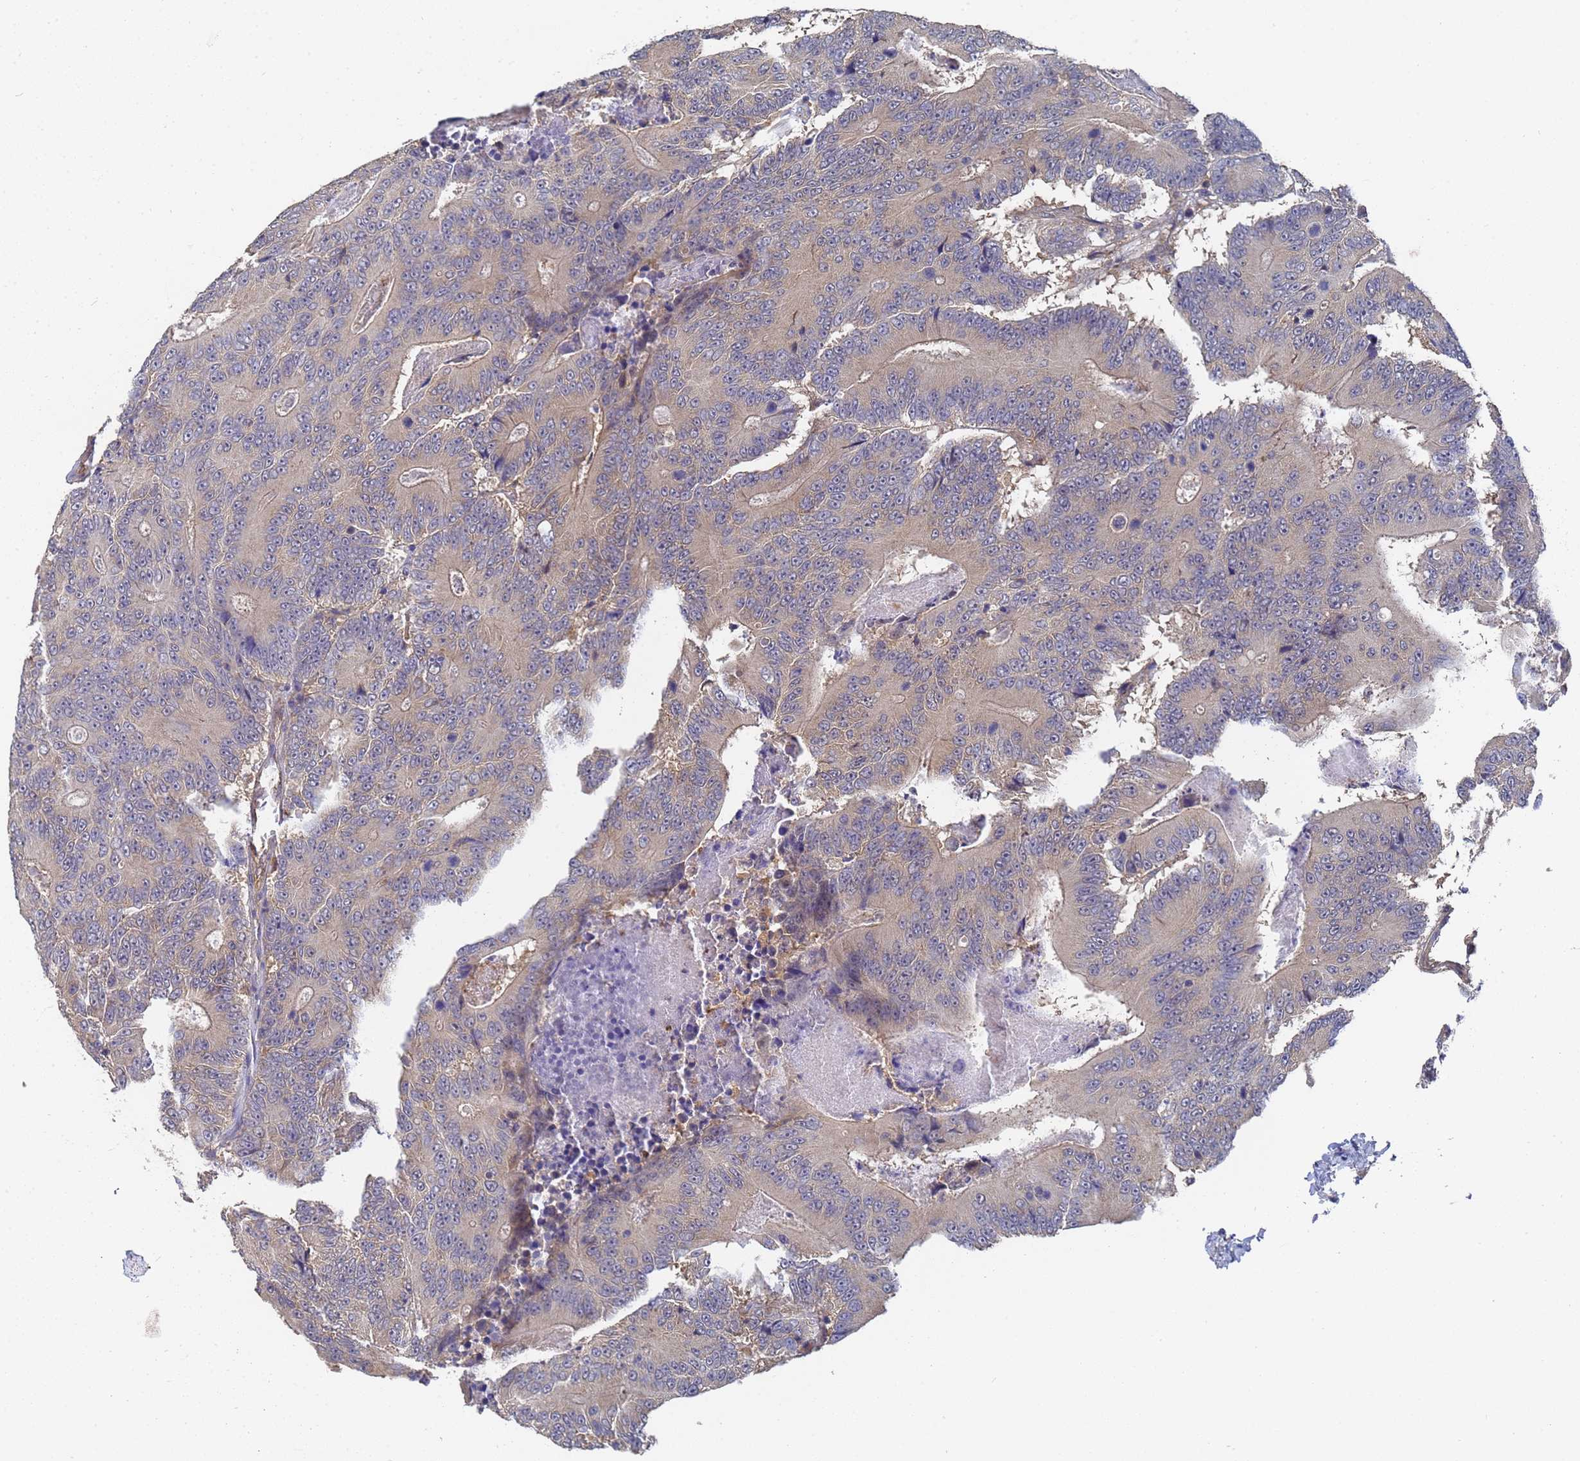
{"staining": {"intensity": "negative", "quantity": "none", "location": "none"}, "tissue": "colorectal cancer", "cell_type": "Tumor cells", "image_type": "cancer", "snomed": [{"axis": "morphology", "description": "Adenocarcinoma, NOS"}, {"axis": "topography", "description": "Colon"}], "caption": "The micrograph exhibits no staining of tumor cells in adenocarcinoma (colorectal).", "gene": "ALS2CL", "patient": {"sex": "male", "age": 83}}